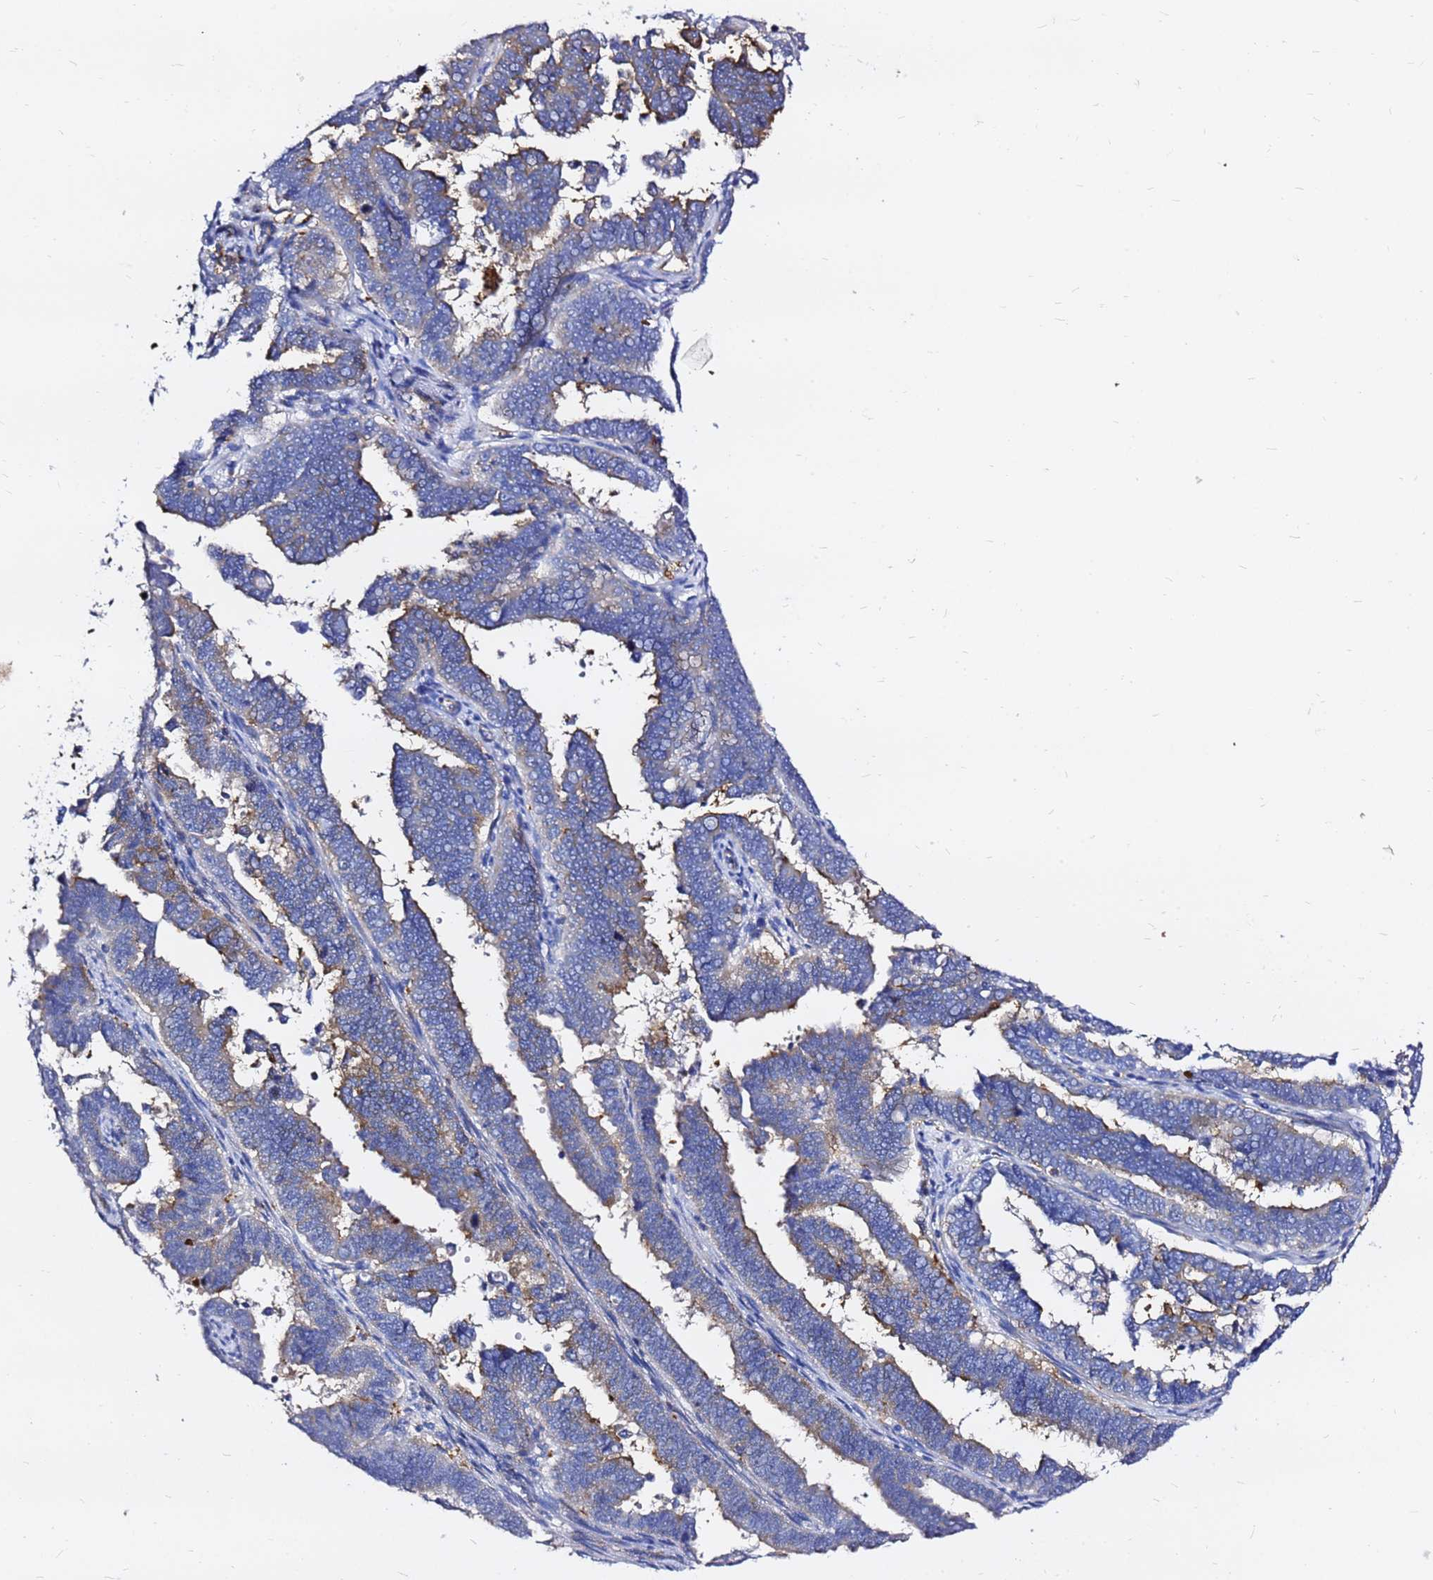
{"staining": {"intensity": "moderate", "quantity": "<25%", "location": "cytoplasmic/membranous"}, "tissue": "endometrial cancer", "cell_type": "Tumor cells", "image_type": "cancer", "snomed": [{"axis": "morphology", "description": "Adenocarcinoma, NOS"}, {"axis": "topography", "description": "Endometrium"}], "caption": "Immunohistochemistry (IHC) (DAB) staining of human adenocarcinoma (endometrial) shows moderate cytoplasmic/membranous protein expression in approximately <25% of tumor cells.", "gene": "TUBA8", "patient": {"sex": "female", "age": 75}}